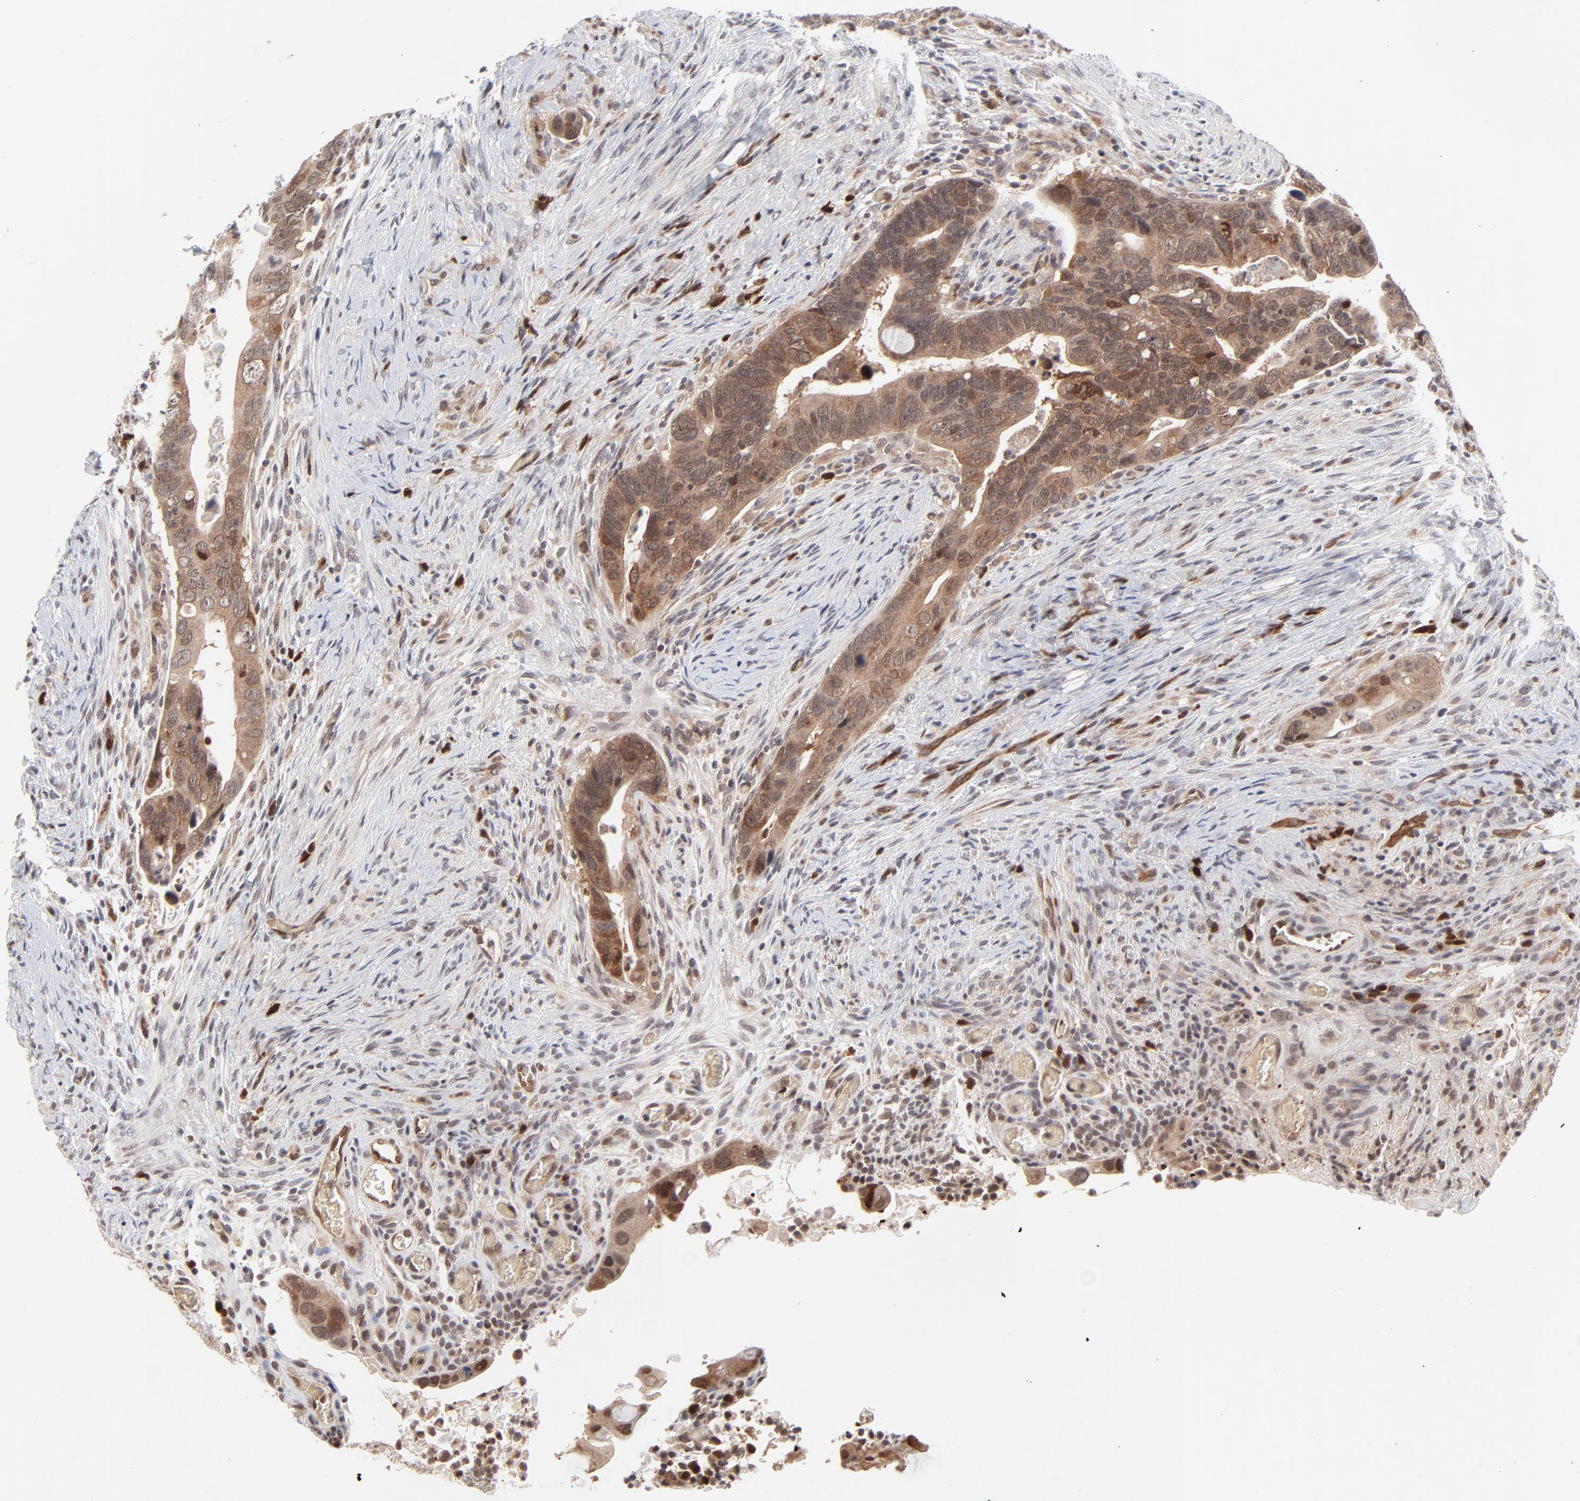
{"staining": {"intensity": "moderate", "quantity": ">75%", "location": "cytoplasmic/membranous,nuclear"}, "tissue": "colorectal cancer", "cell_type": "Tumor cells", "image_type": "cancer", "snomed": [{"axis": "morphology", "description": "Adenocarcinoma, NOS"}, {"axis": "topography", "description": "Rectum"}], "caption": "A photomicrograph of colorectal adenocarcinoma stained for a protein displays moderate cytoplasmic/membranous and nuclear brown staining in tumor cells.", "gene": "CASP10", "patient": {"sex": "male", "age": 53}}